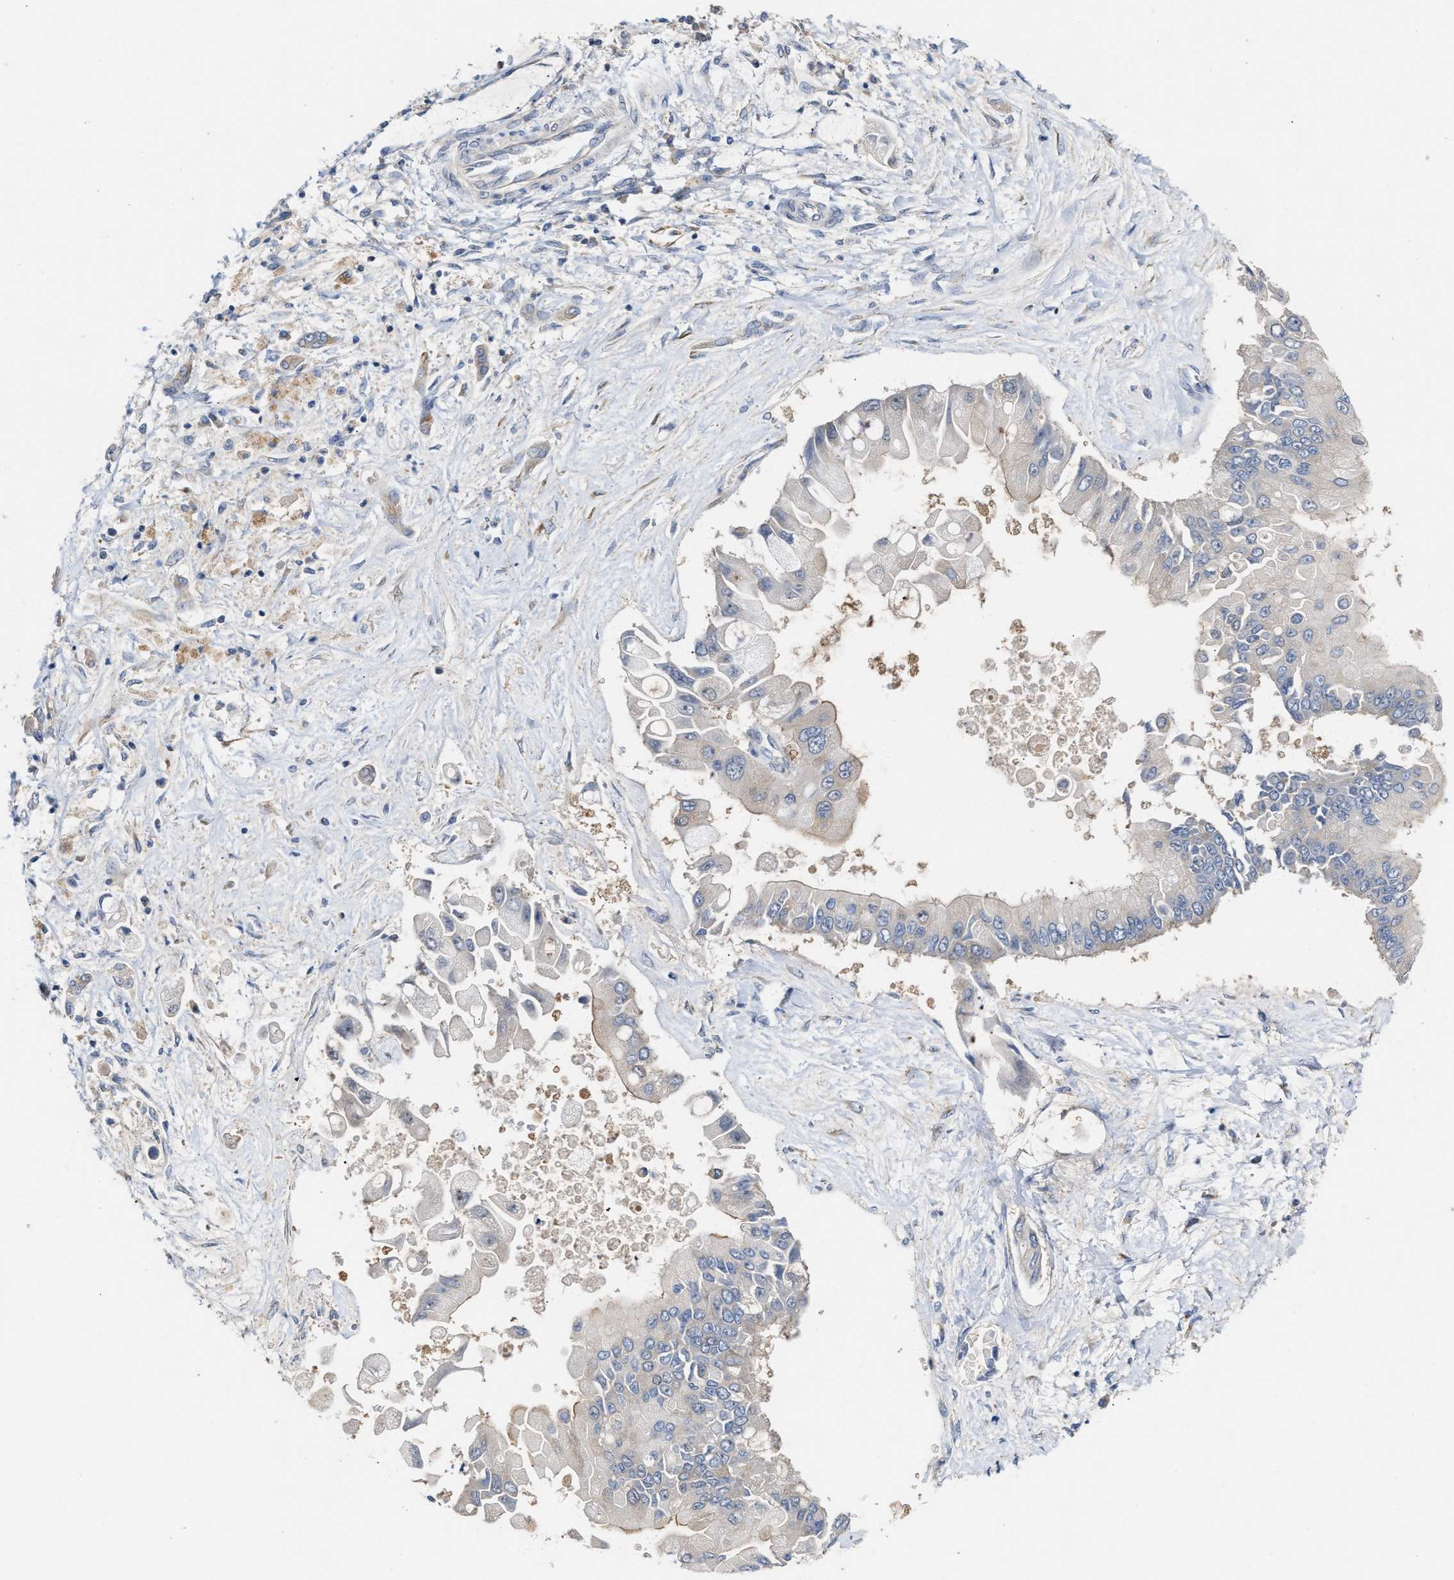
{"staining": {"intensity": "weak", "quantity": "<25%", "location": "cytoplasmic/membranous"}, "tissue": "liver cancer", "cell_type": "Tumor cells", "image_type": "cancer", "snomed": [{"axis": "morphology", "description": "Cholangiocarcinoma"}, {"axis": "topography", "description": "Liver"}], "caption": "The image reveals no staining of tumor cells in cholangiocarcinoma (liver).", "gene": "BBLN", "patient": {"sex": "male", "age": 50}}